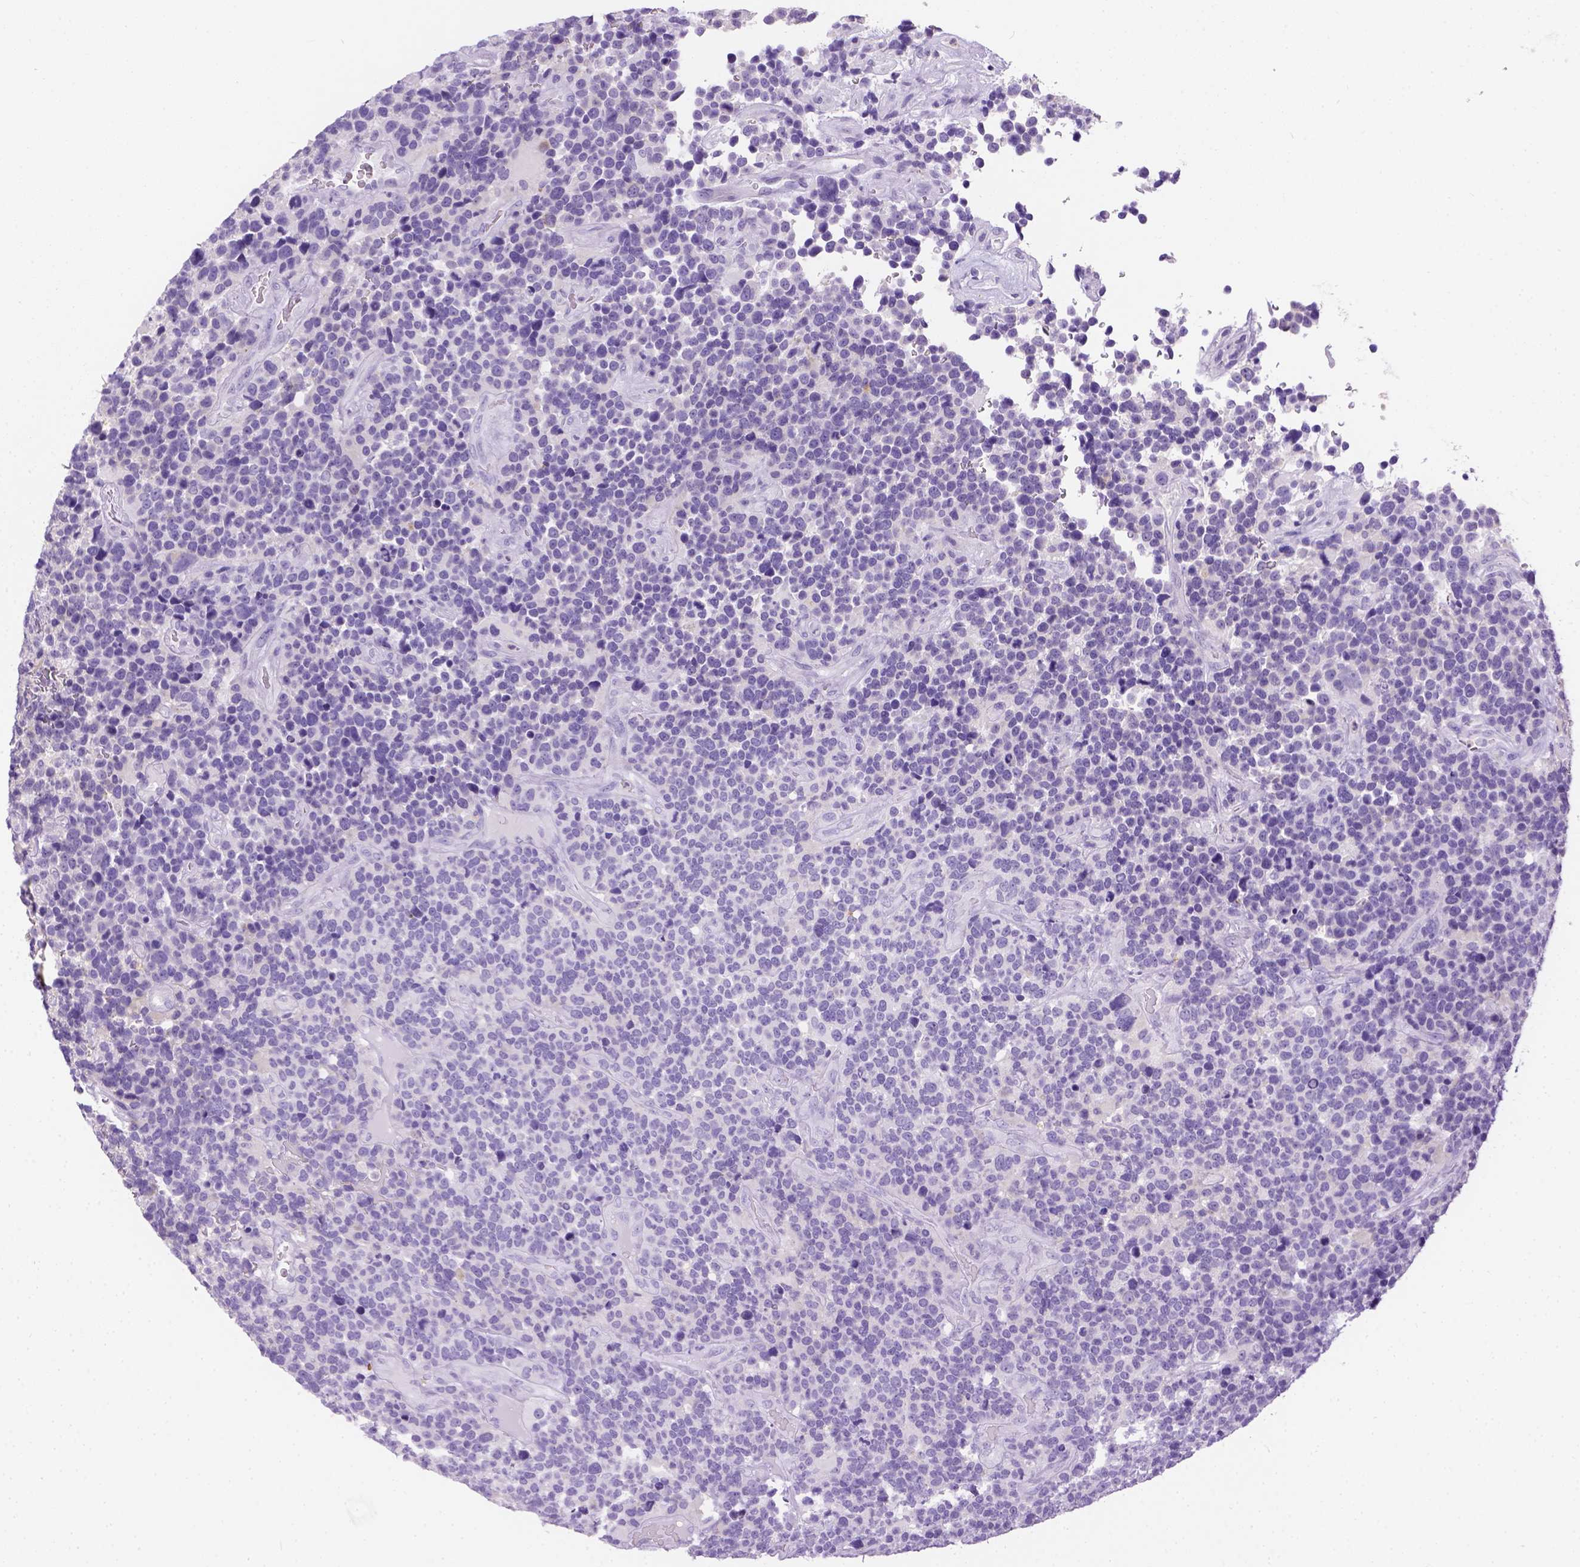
{"staining": {"intensity": "negative", "quantity": "none", "location": "none"}, "tissue": "glioma", "cell_type": "Tumor cells", "image_type": "cancer", "snomed": [{"axis": "morphology", "description": "Glioma, malignant, High grade"}, {"axis": "topography", "description": "Brain"}], "caption": "An immunohistochemistry image of malignant glioma (high-grade) is shown. There is no staining in tumor cells of malignant glioma (high-grade).", "gene": "TMEM38A", "patient": {"sex": "male", "age": 33}}